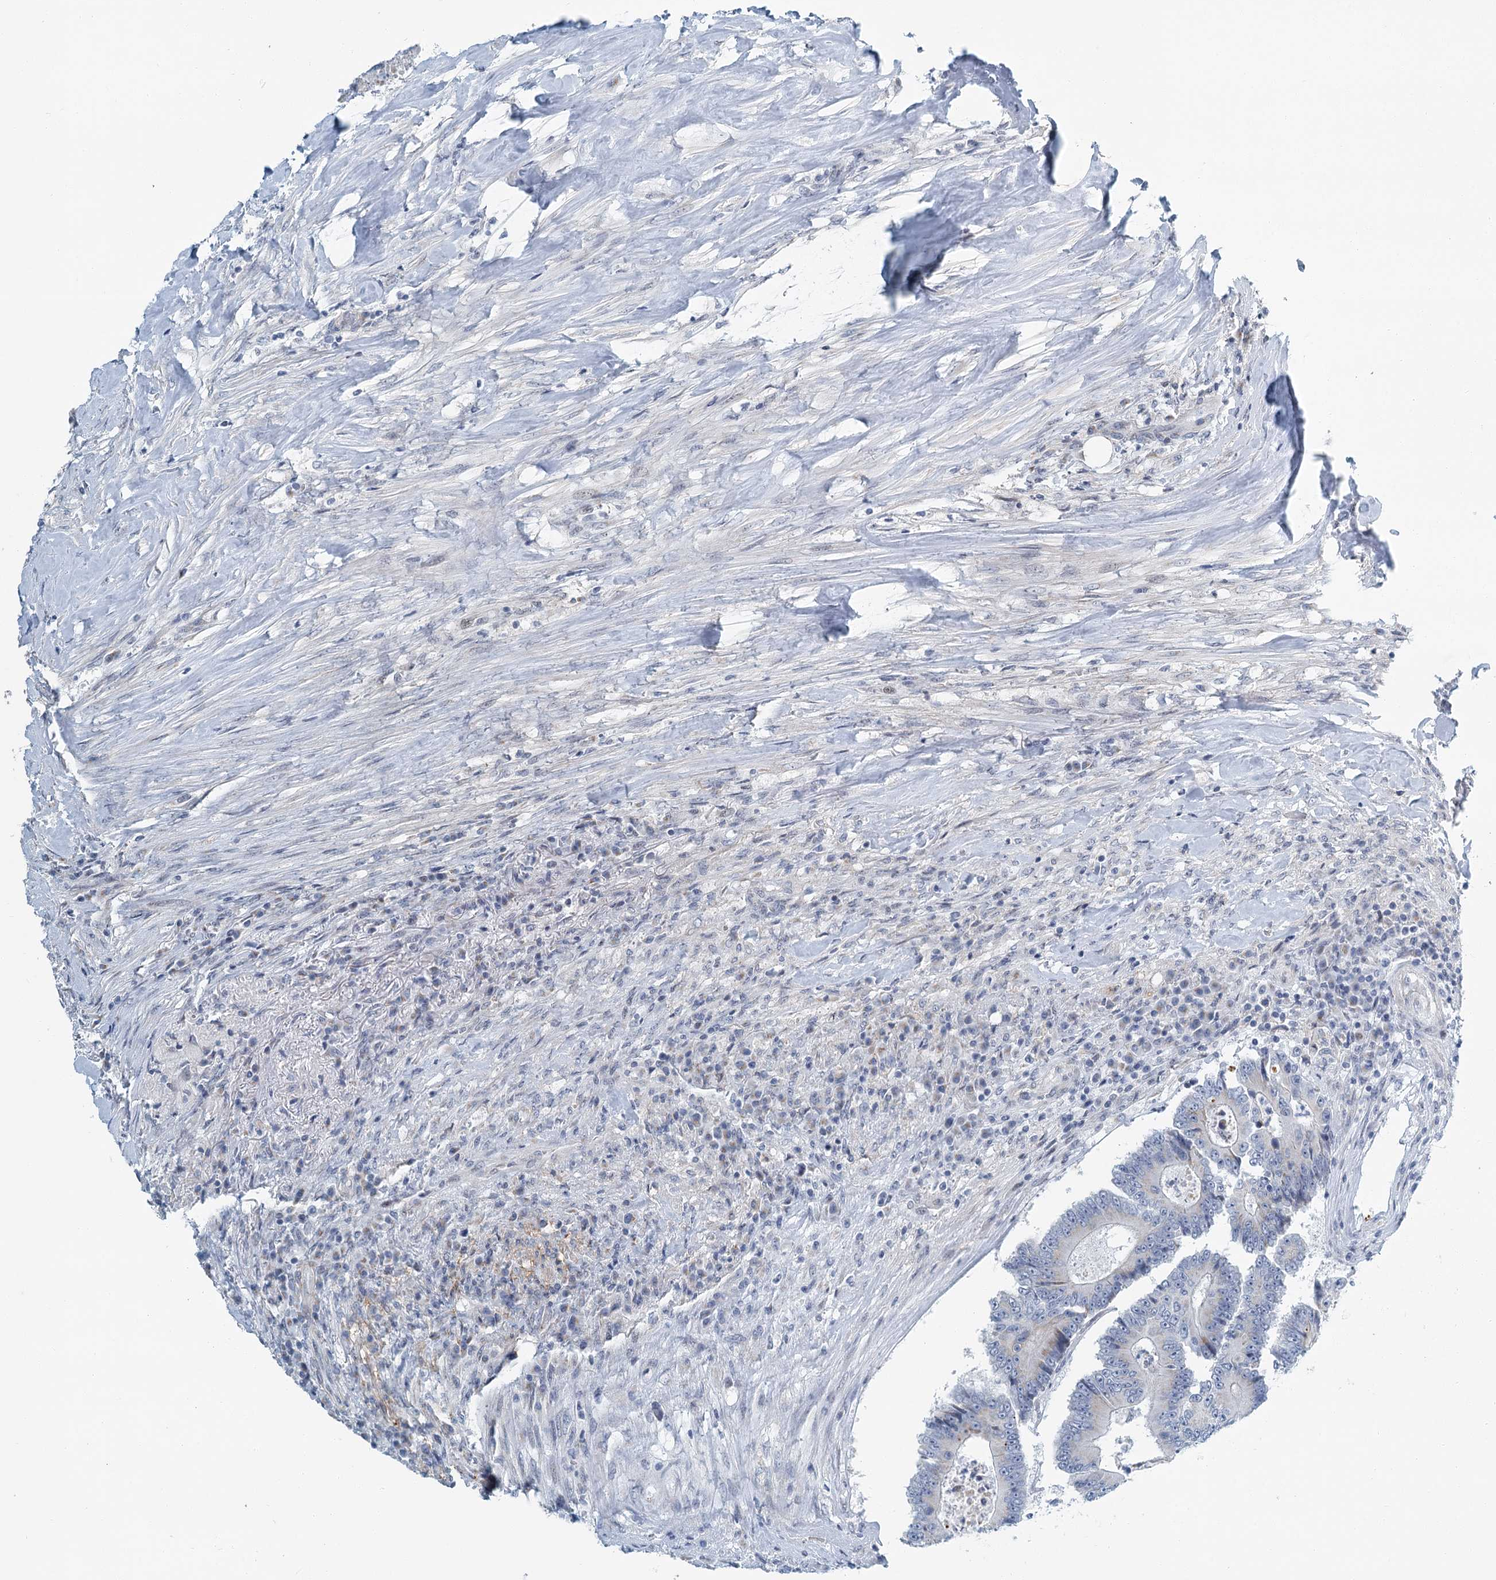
{"staining": {"intensity": "negative", "quantity": "none", "location": "none"}, "tissue": "colorectal cancer", "cell_type": "Tumor cells", "image_type": "cancer", "snomed": [{"axis": "morphology", "description": "Adenocarcinoma, NOS"}, {"axis": "topography", "description": "Colon"}], "caption": "Tumor cells show no significant protein positivity in colorectal cancer.", "gene": "ZNF527", "patient": {"sex": "male", "age": 83}}